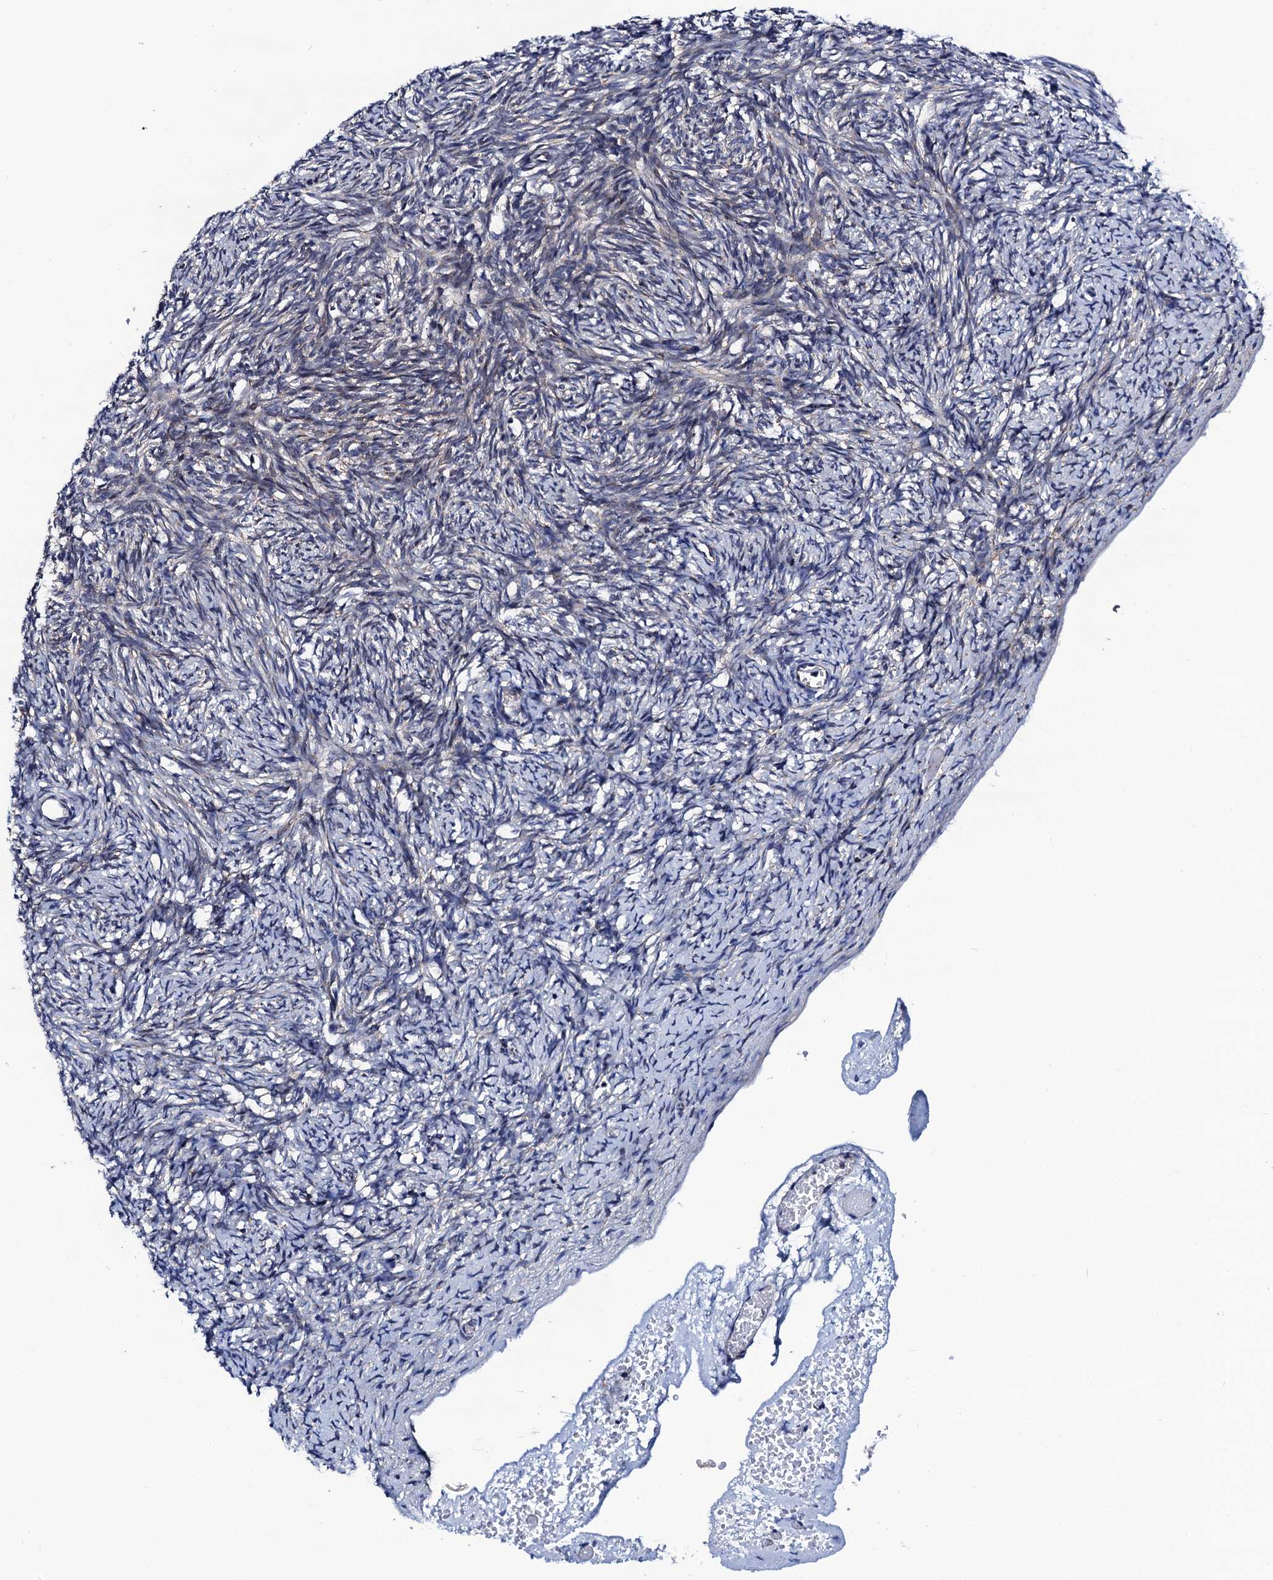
{"staining": {"intensity": "negative", "quantity": "none", "location": "none"}, "tissue": "ovary", "cell_type": "Ovarian stroma cells", "image_type": "normal", "snomed": [{"axis": "morphology", "description": "Normal tissue, NOS"}, {"axis": "topography", "description": "Ovary"}], "caption": "IHC micrograph of unremarkable ovary stained for a protein (brown), which shows no positivity in ovarian stroma cells.", "gene": "PTCD3", "patient": {"sex": "female", "age": 34}}